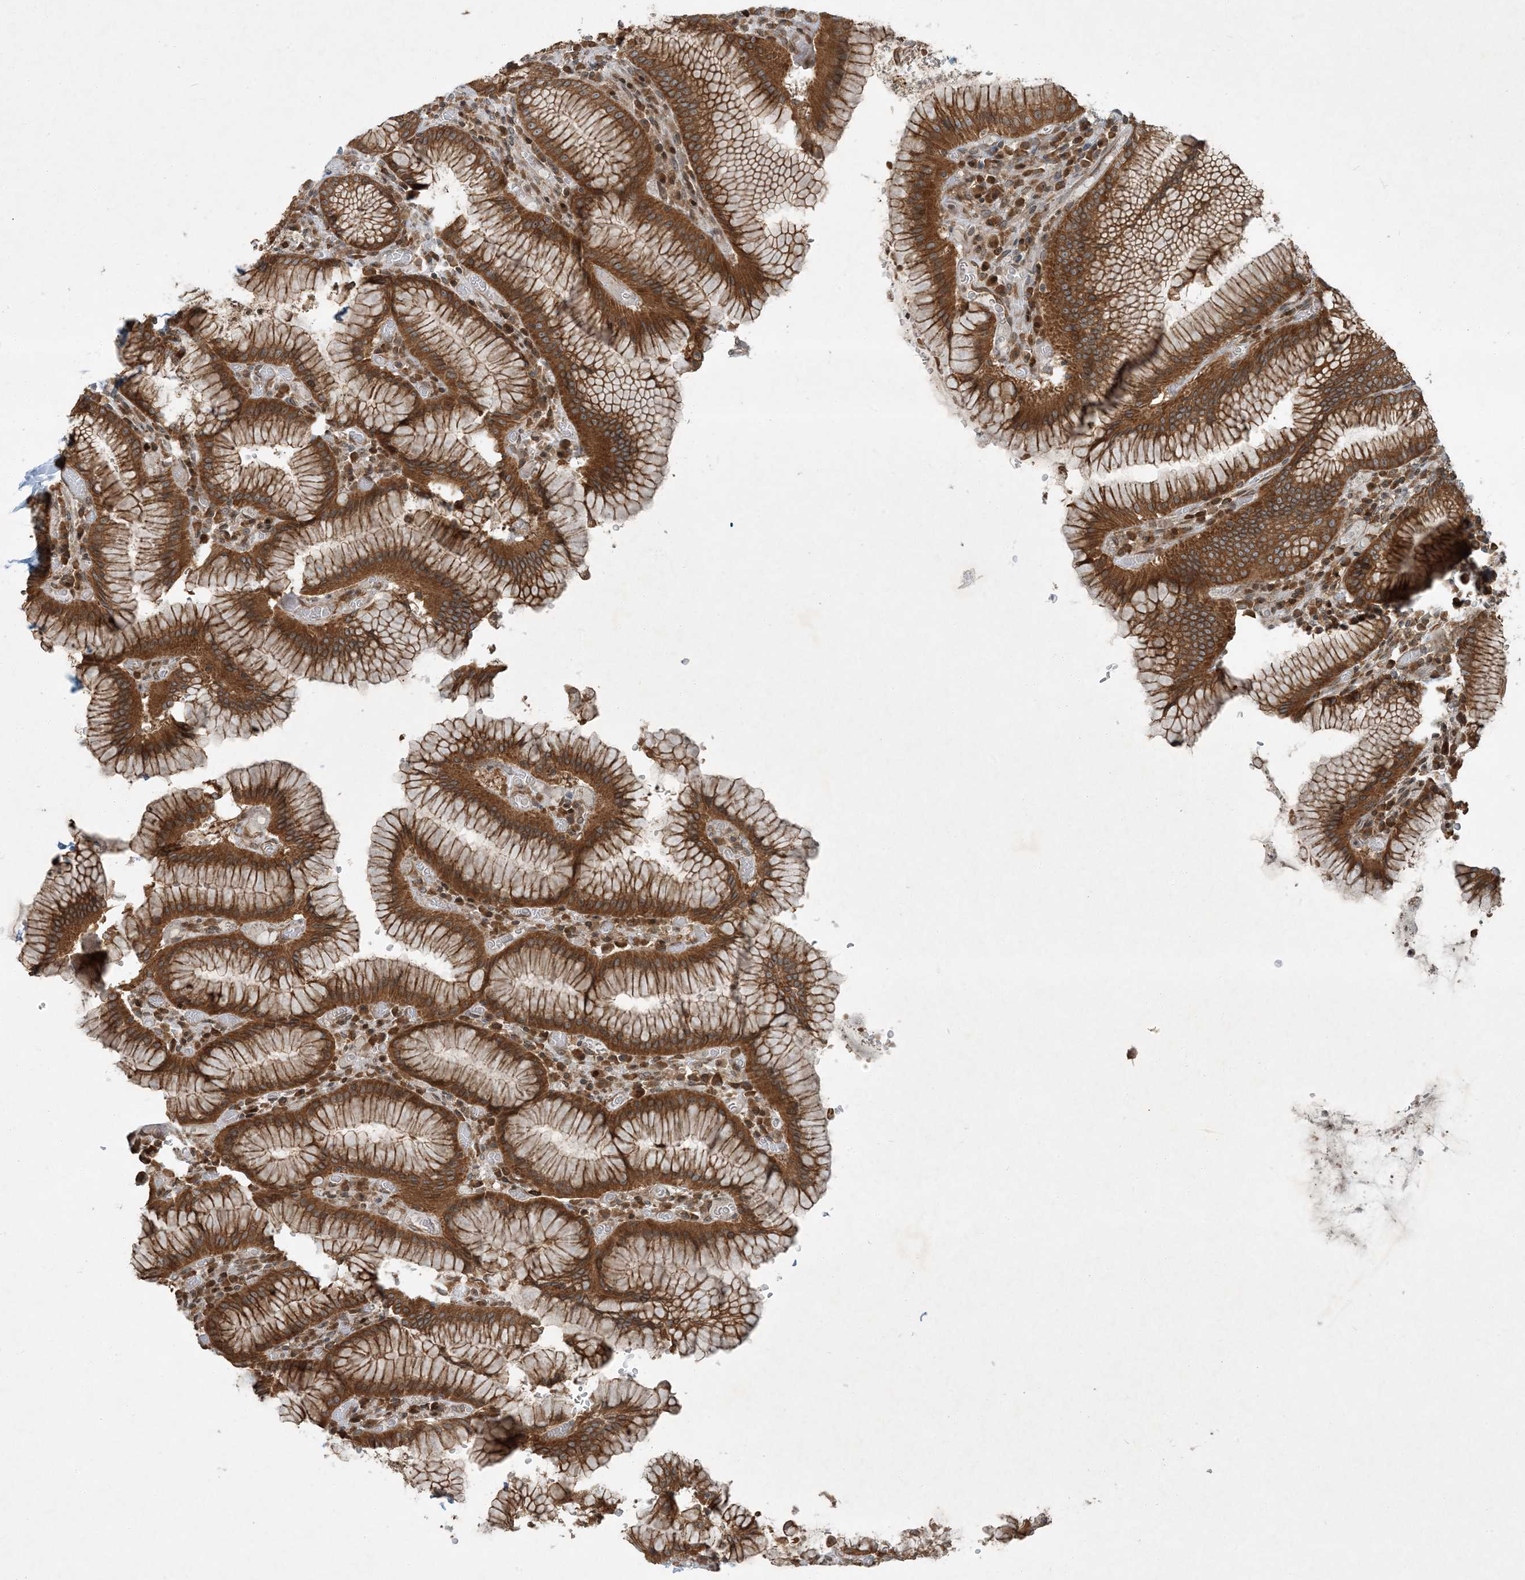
{"staining": {"intensity": "moderate", "quantity": ">75%", "location": "cytoplasmic/membranous"}, "tissue": "stomach", "cell_type": "Glandular cells", "image_type": "normal", "snomed": [{"axis": "morphology", "description": "Normal tissue, NOS"}, {"axis": "topography", "description": "Stomach"}], "caption": "The photomicrograph displays immunohistochemical staining of unremarkable stomach. There is moderate cytoplasmic/membranous expression is identified in about >75% of glandular cells.", "gene": "COMMD8", "patient": {"sex": "male", "age": 55}}